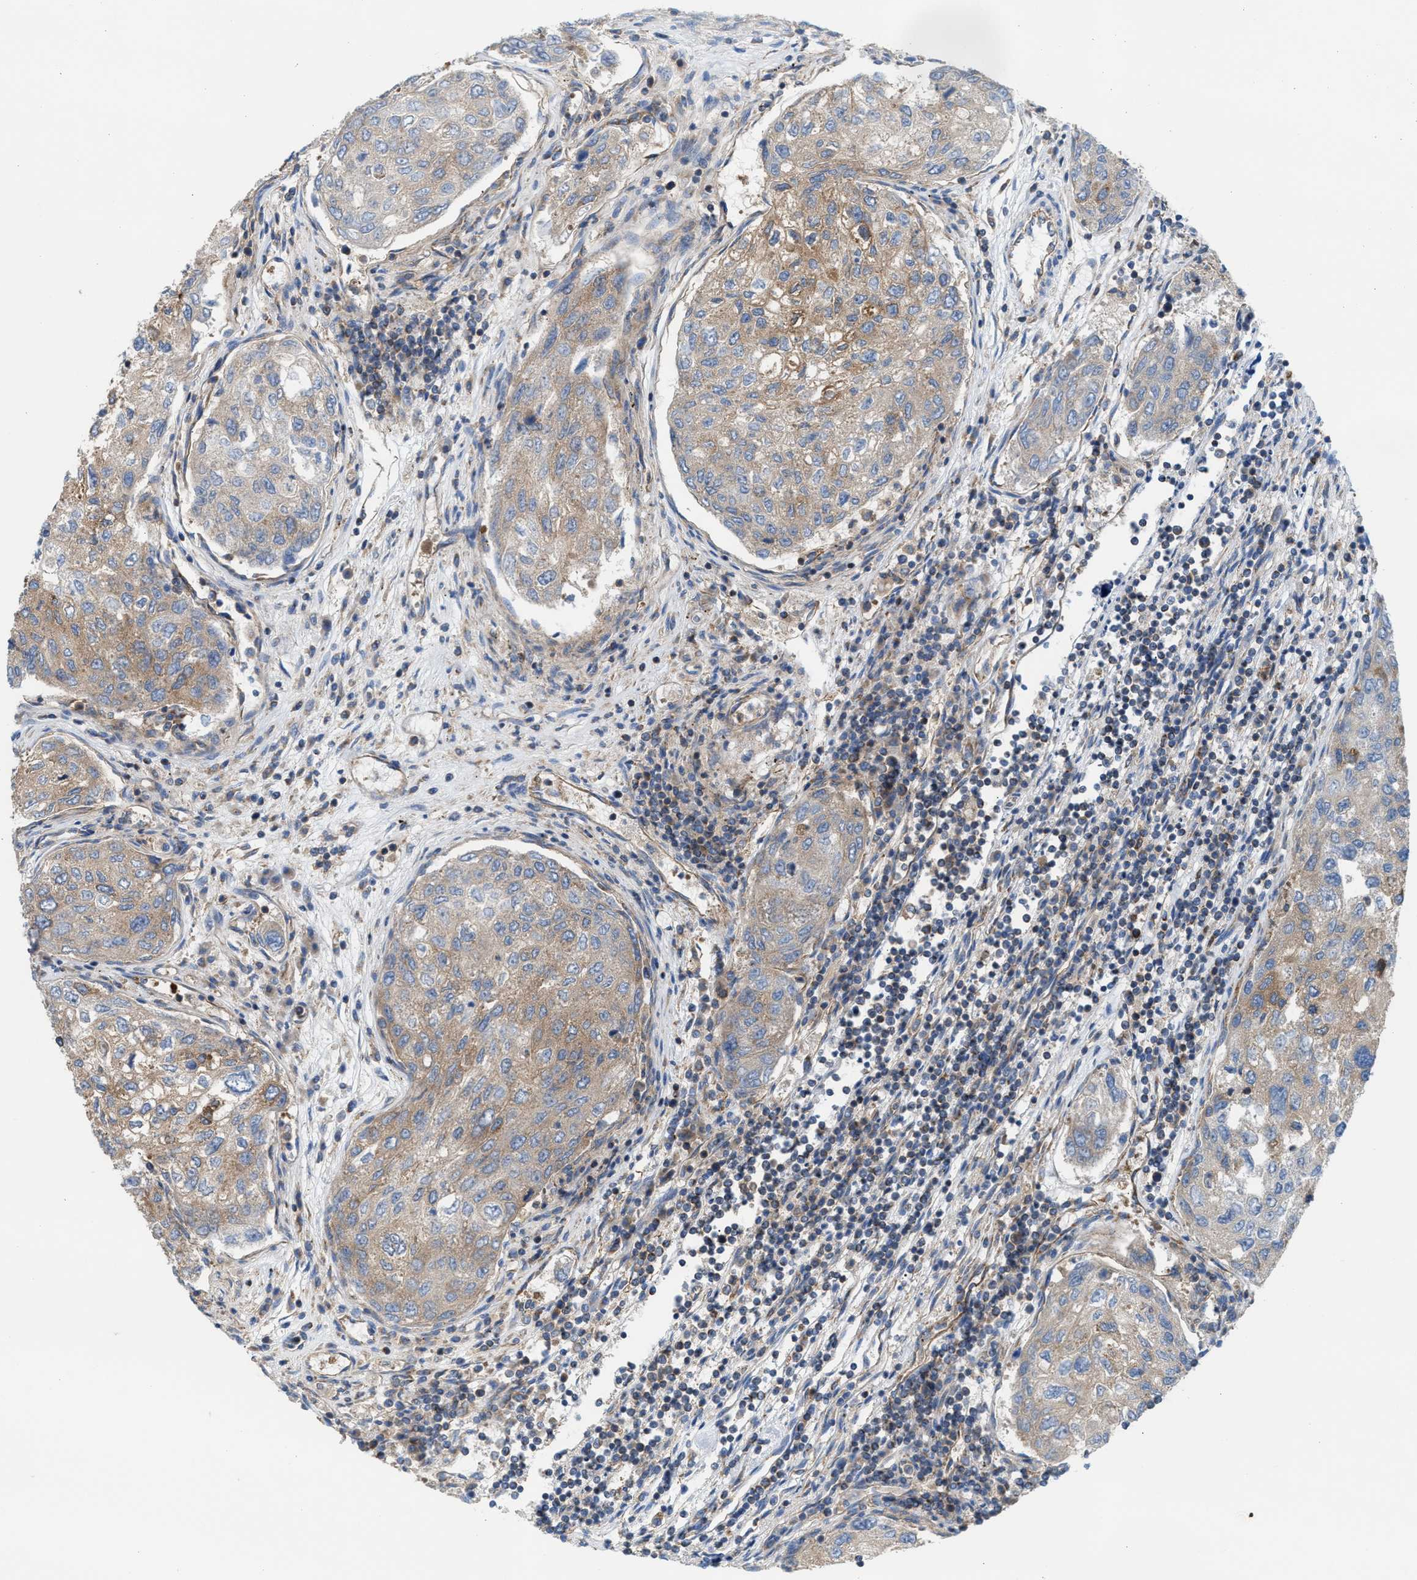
{"staining": {"intensity": "moderate", "quantity": "25%-75%", "location": "cytoplasmic/membranous"}, "tissue": "urothelial cancer", "cell_type": "Tumor cells", "image_type": "cancer", "snomed": [{"axis": "morphology", "description": "Urothelial carcinoma, High grade"}, {"axis": "topography", "description": "Lymph node"}, {"axis": "topography", "description": "Urinary bladder"}], "caption": "Urothelial cancer stained for a protein (brown) reveals moderate cytoplasmic/membranous positive staining in about 25%-75% of tumor cells.", "gene": "TBC1D15", "patient": {"sex": "male", "age": 51}}